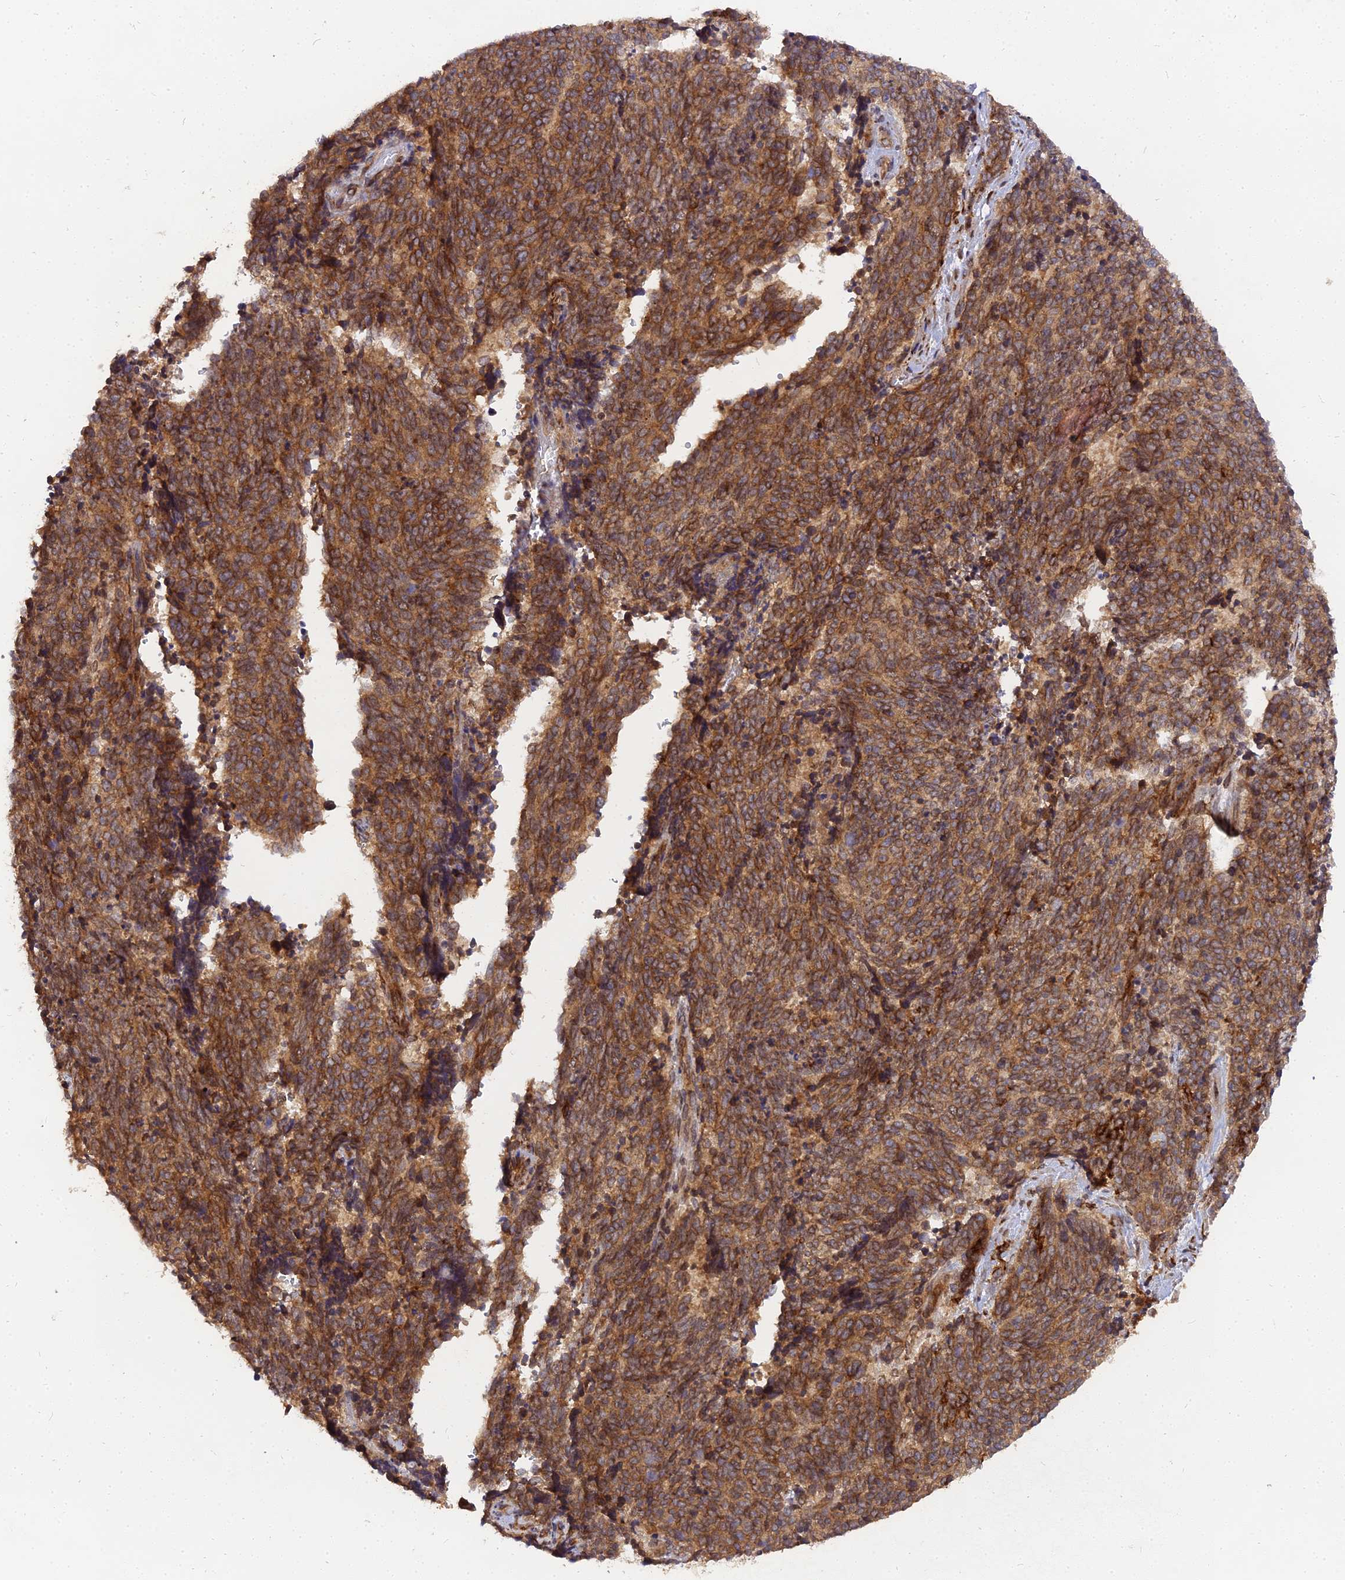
{"staining": {"intensity": "strong", "quantity": ">75%", "location": "cytoplasmic/membranous"}, "tissue": "cervical cancer", "cell_type": "Tumor cells", "image_type": "cancer", "snomed": [{"axis": "morphology", "description": "Squamous cell carcinoma, NOS"}, {"axis": "topography", "description": "Cervix"}], "caption": "Human cervical cancer stained for a protein (brown) shows strong cytoplasmic/membranous positive staining in about >75% of tumor cells.", "gene": "PDE4D", "patient": {"sex": "female", "age": 29}}